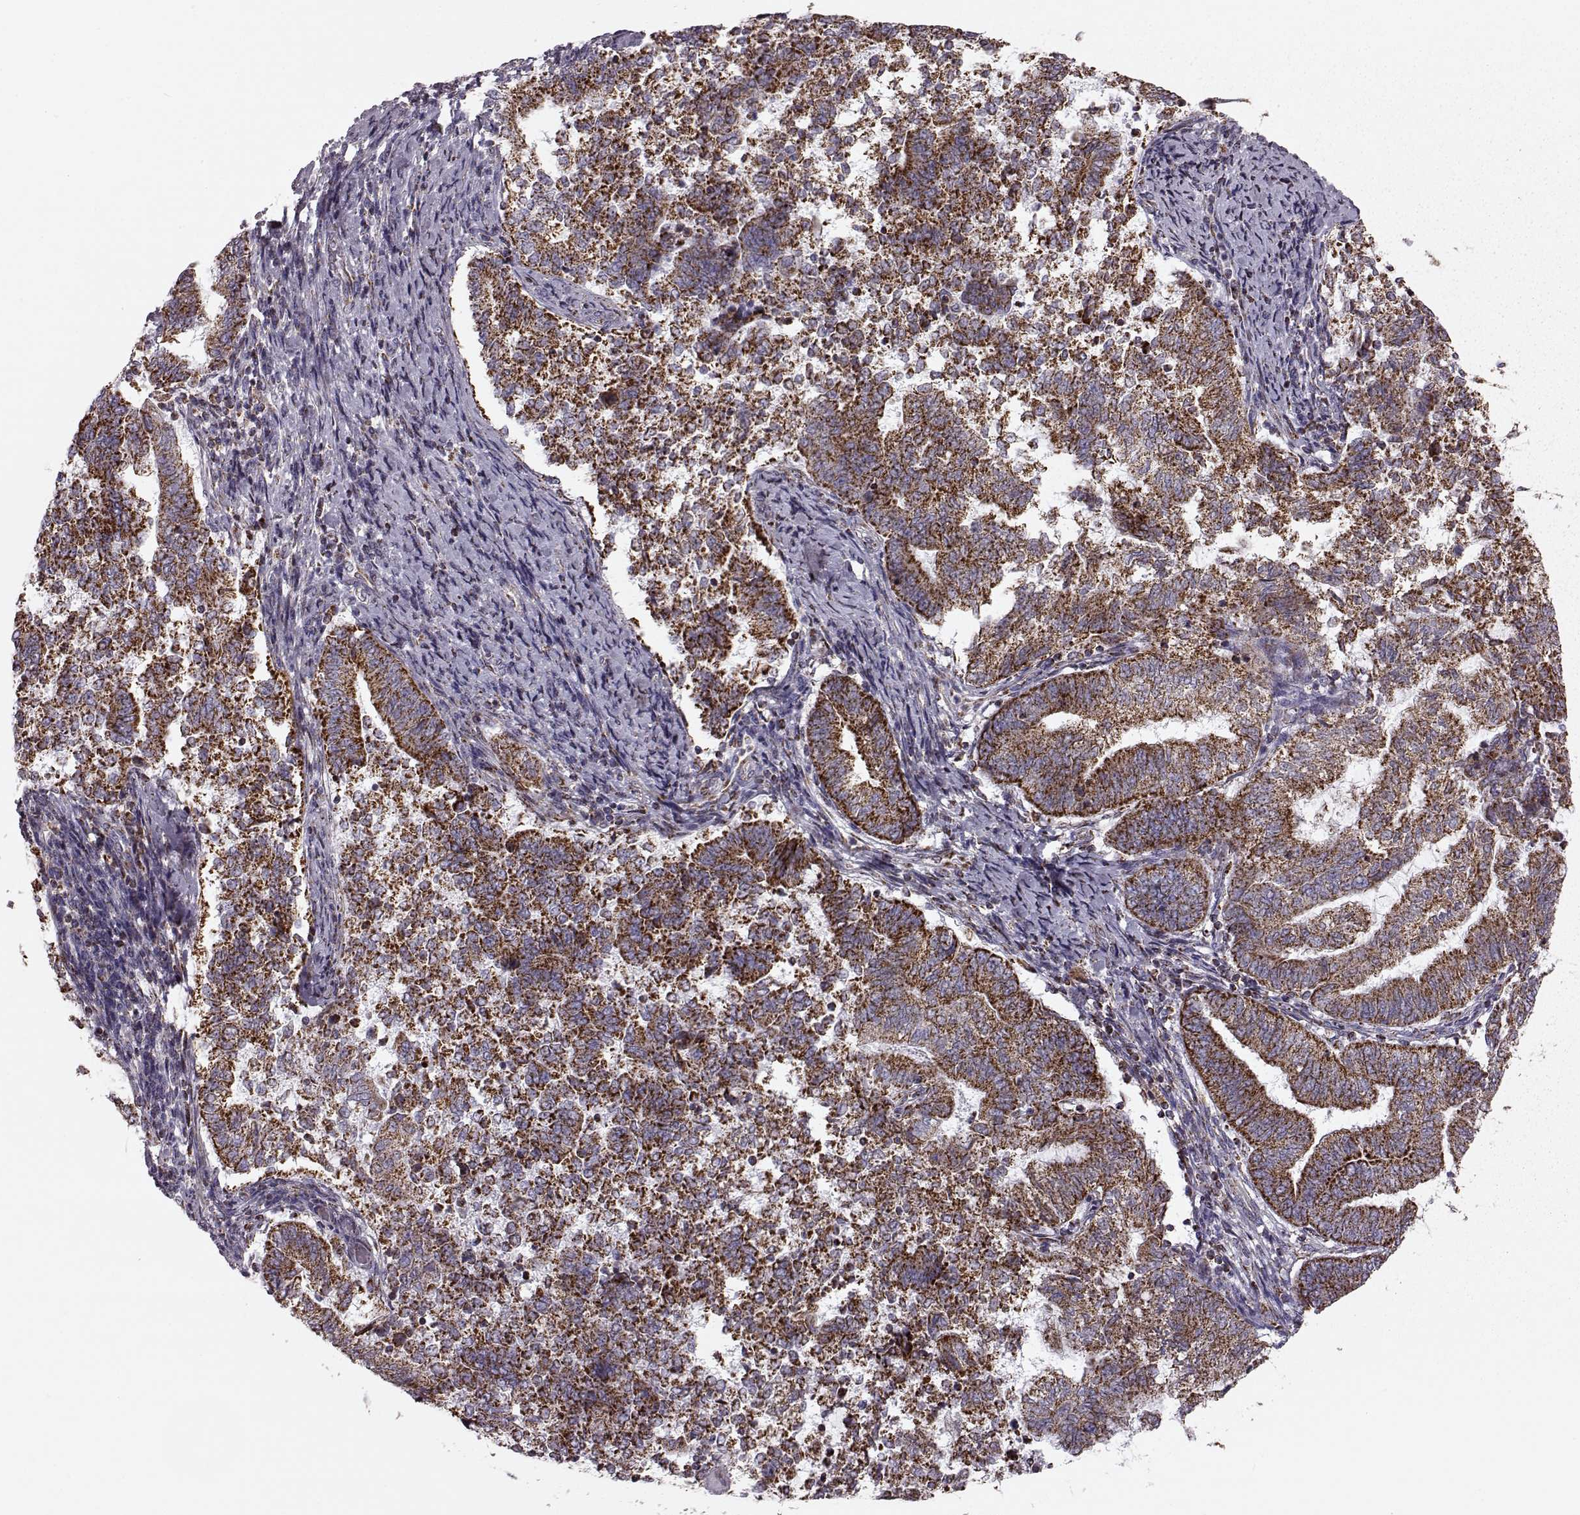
{"staining": {"intensity": "strong", "quantity": ">75%", "location": "cytoplasmic/membranous"}, "tissue": "endometrial cancer", "cell_type": "Tumor cells", "image_type": "cancer", "snomed": [{"axis": "morphology", "description": "Adenocarcinoma, NOS"}, {"axis": "topography", "description": "Endometrium"}], "caption": "Immunohistochemistry (IHC) (DAB) staining of endometrial cancer demonstrates strong cytoplasmic/membranous protein expression in about >75% of tumor cells.", "gene": "ATP5MF", "patient": {"sex": "female", "age": 65}}